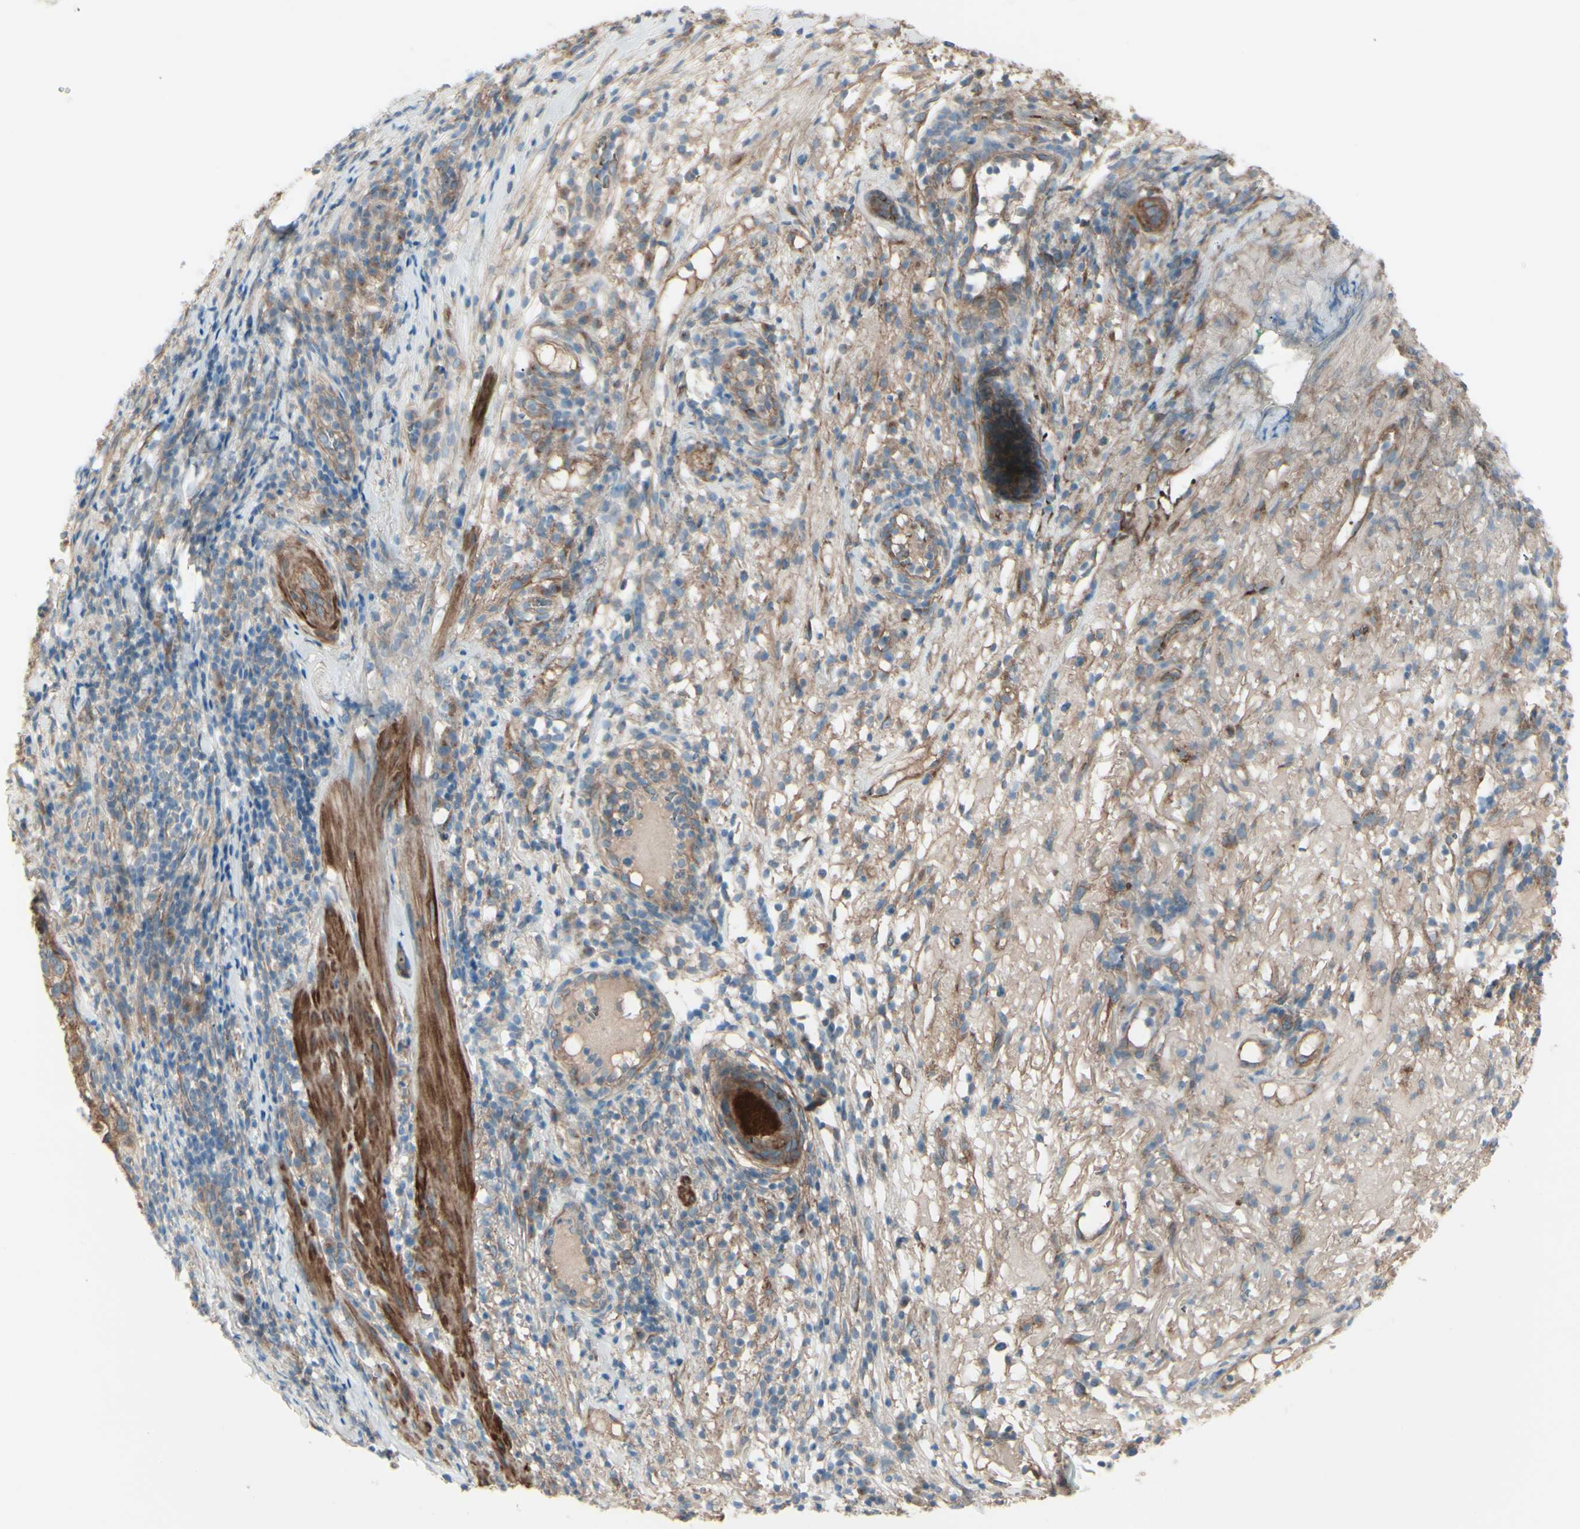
{"staining": {"intensity": "moderate", "quantity": ">75%", "location": "cytoplasmic/membranous"}, "tissue": "melanoma", "cell_type": "Tumor cells", "image_type": "cancer", "snomed": [{"axis": "morphology", "description": "Necrosis, NOS"}, {"axis": "morphology", "description": "Malignant melanoma, NOS"}, {"axis": "topography", "description": "Skin"}], "caption": "Human melanoma stained for a protein (brown) shows moderate cytoplasmic/membranous positive positivity in about >75% of tumor cells.", "gene": "PCDHGA2", "patient": {"sex": "female", "age": 87}}